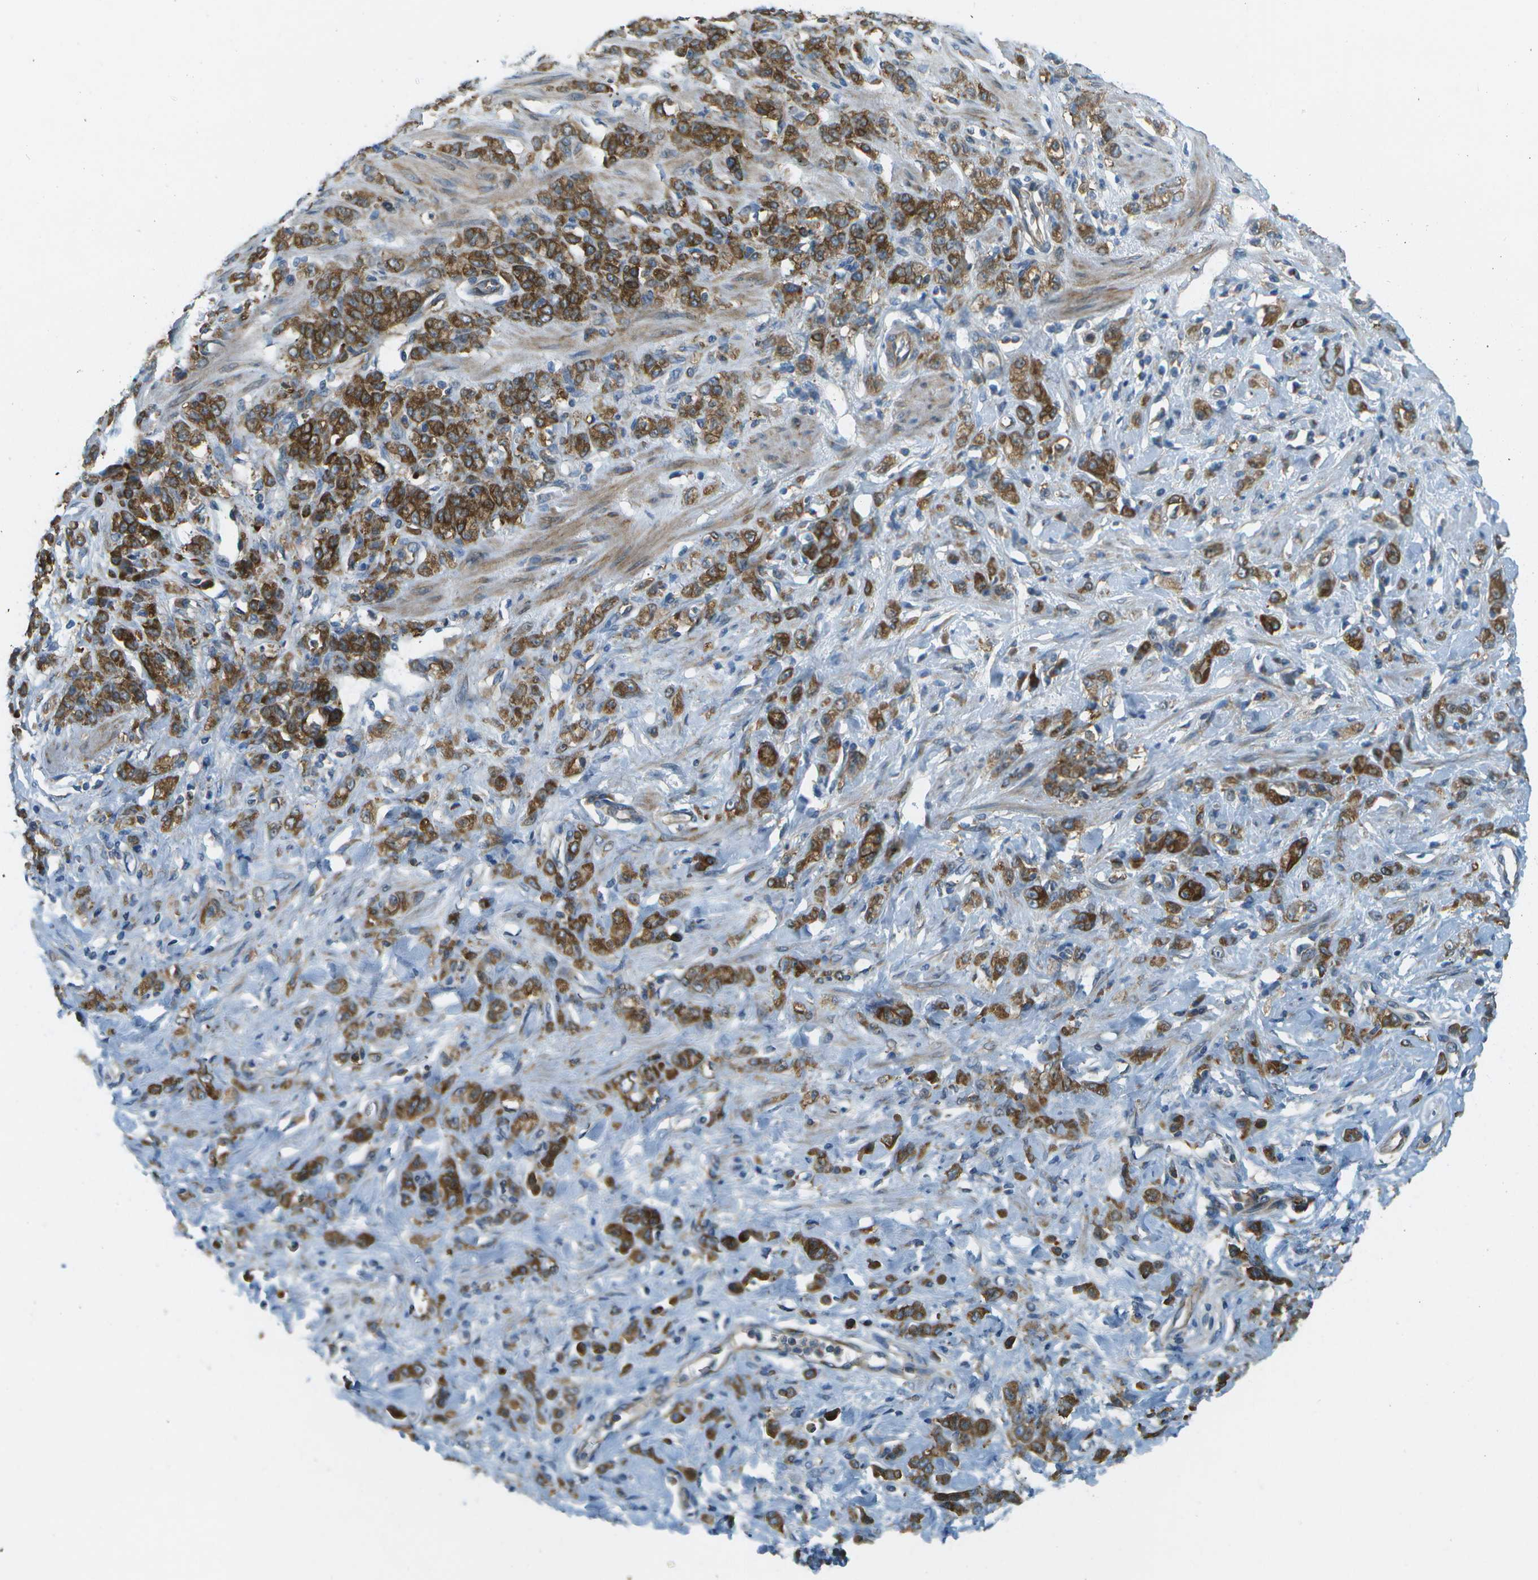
{"staining": {"intensity": "strong", "quantity": ">75%", "location": "cytoplasmic/membranous"}, "tissue": "stomach cancer", "cell_type": "Tumor cells", "image_type": "cancer", "snomed": [{"axis": "morphology", "description": "Normal tissue, NOS"}, {"axis": "morphology", "description": "Adenocarcinoma, NOS"}, {"axis": "topography", "description": "Stomach"}], "caption": "Immunohistochemical staining of stomach cancer shows strong cytoplasmic/membranous protein staining in approximately >75% of tumor cells.", "gene": "WNK2", "patient": {"sex": "male", "age": 82}}